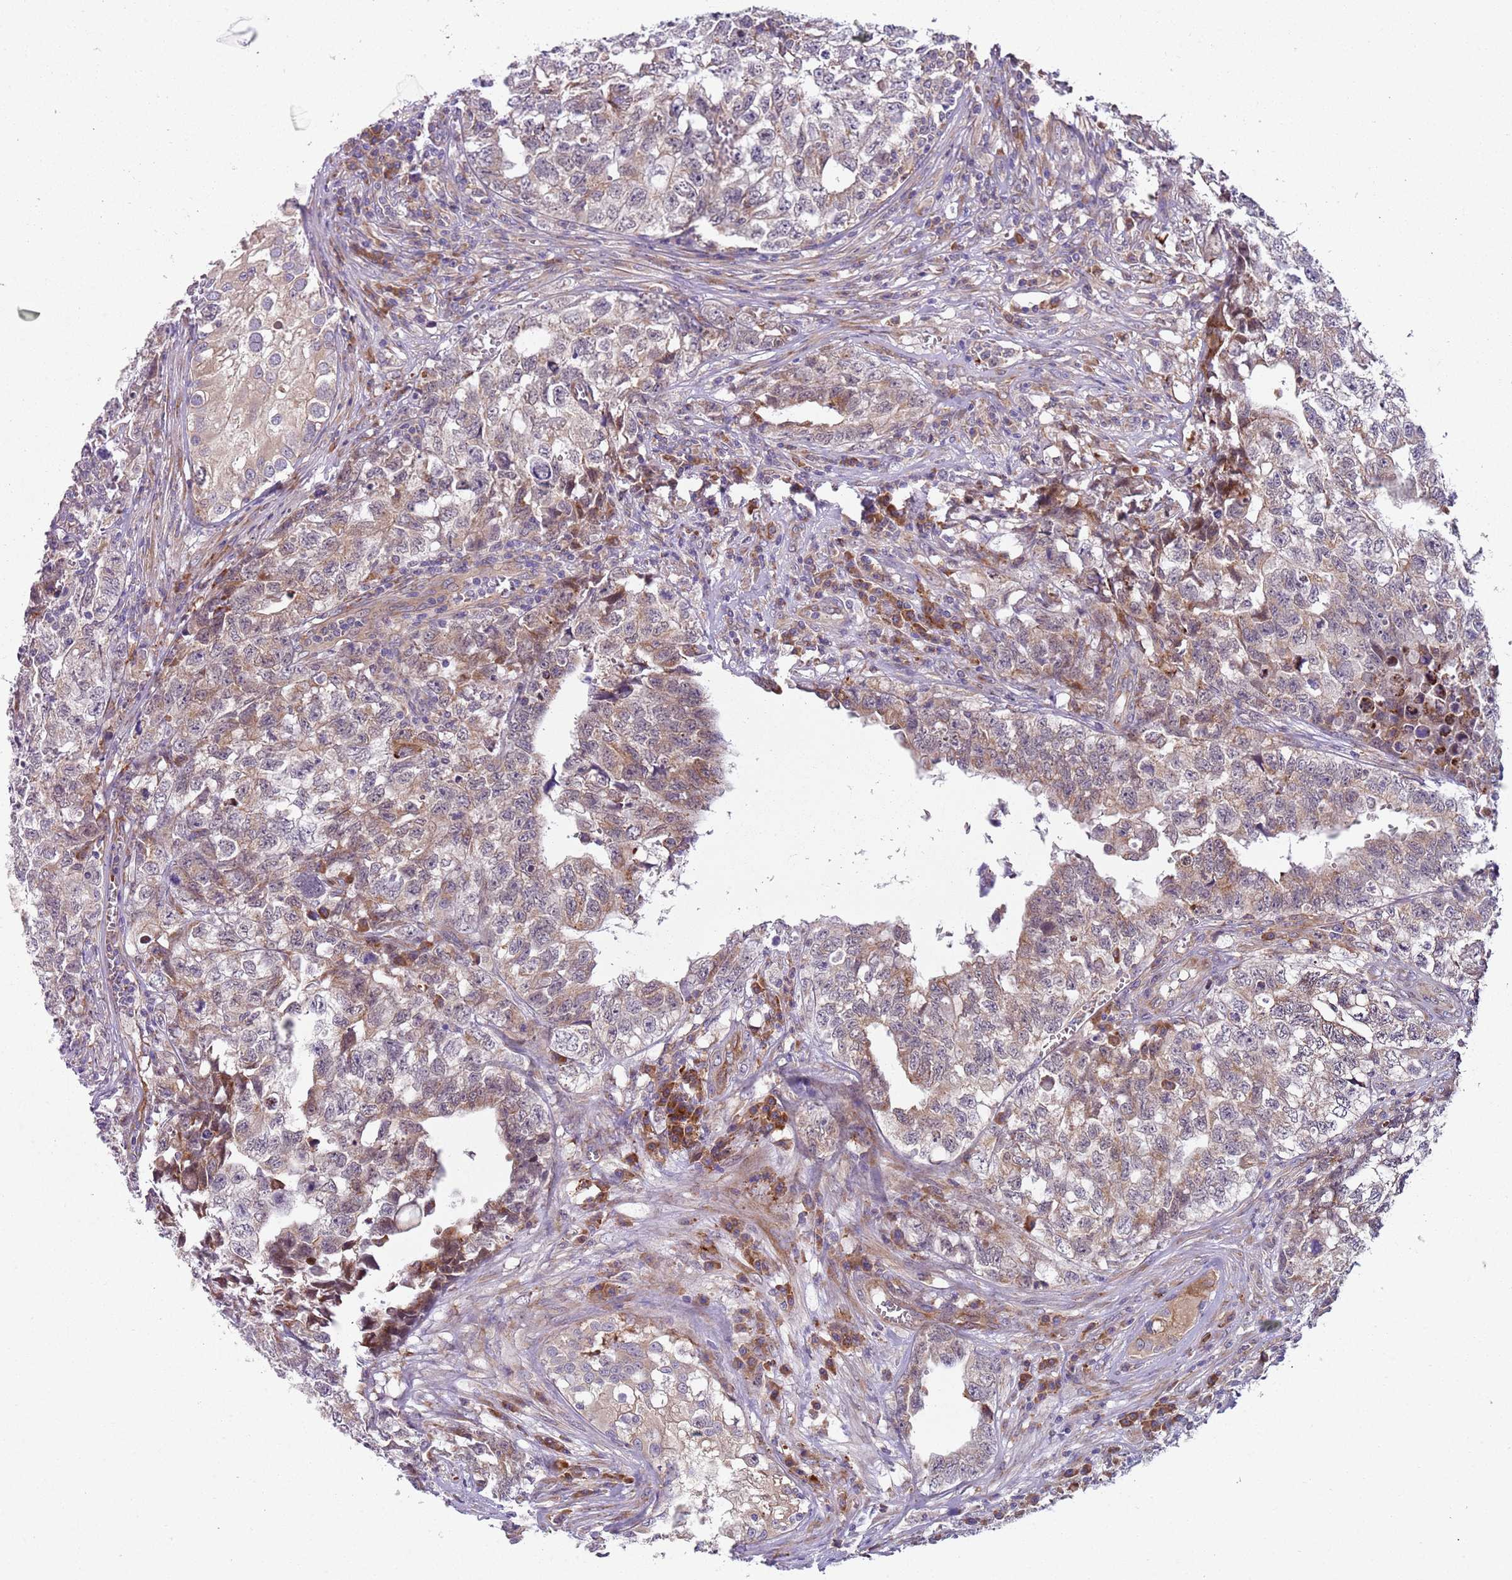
{"staining": {"intensity": "weak", "quantity": "25%-75%", "location": "cytoplasmic/membranous"}, "tissue": "testis cancer", "cell_type": "Tumor cells", "image_type": "cancer", "snomed": [{"axis": "morphology", "description": "Carcinoma, Embryonal, NOS"}, {"axis": "topography", "description": "Testis"}], "caption": "A brown stain highlights weak cytoplasmic/membranous staining of a protein in human testis cancer (embryonal carcinoma) tumor cells.", "gene": "VWCE", "patient": {"sex": "male", "age": 31}}